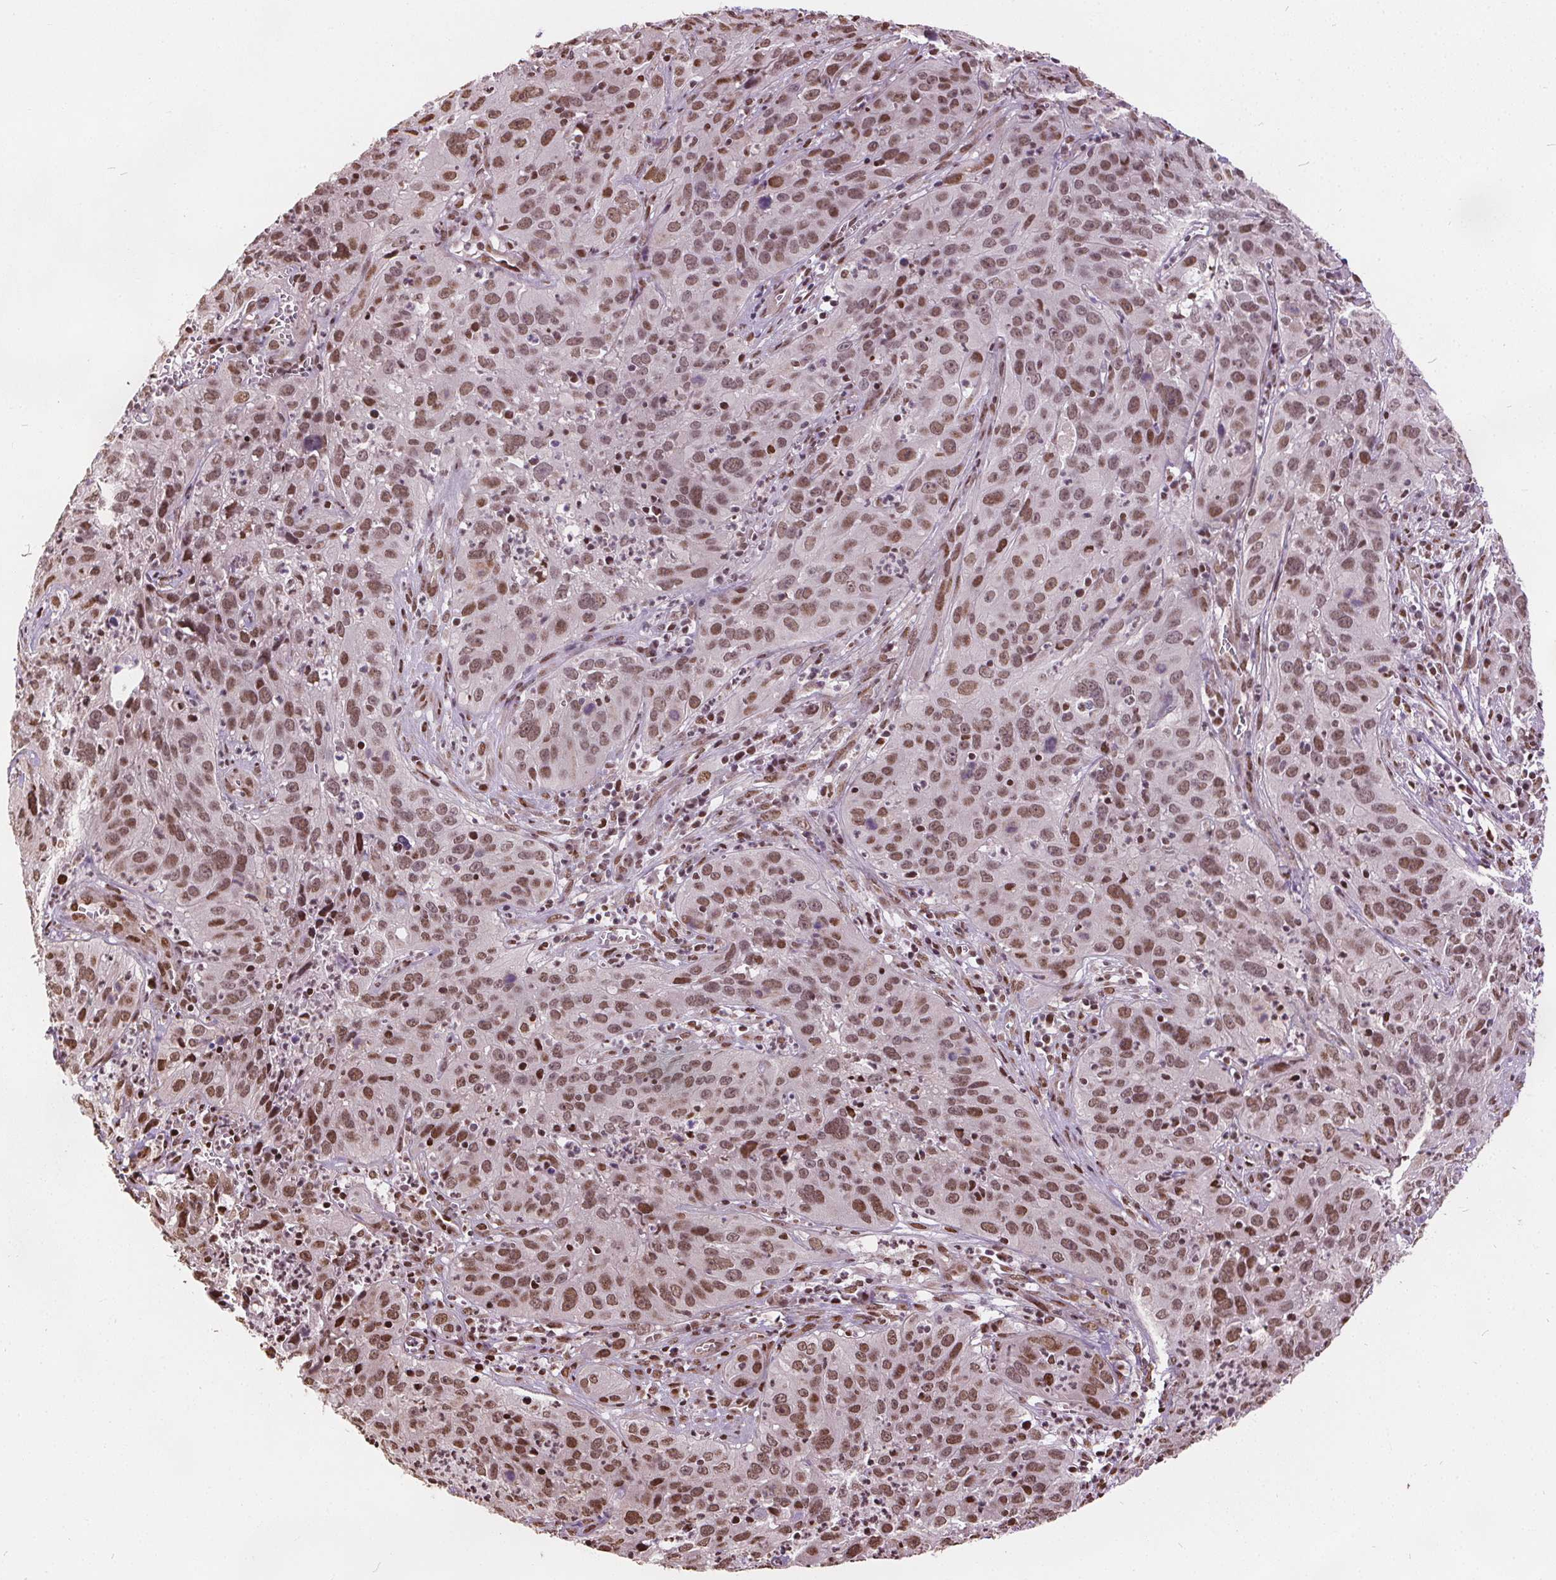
{"staining": {"intensity": "moderate", "quantity": ">75%", "location": "nuclear"}, "tissue": "cervical cancer", "cell_type": "Tumor cells", "image_type": "cancer", "snomed": [{"axis": "morphology", "description": "Squamous cell carcinoma, NOS"}, {"axis": "topography", "description": "Cervix"}], "caption": "Immunohistochemical staining of cervical cancer reveals medium levels of moderate nuclear positivity in approximately >75% of tumor cells.", "gene": "ISLR2", "patient": {"sex": "female", "age": 32}}